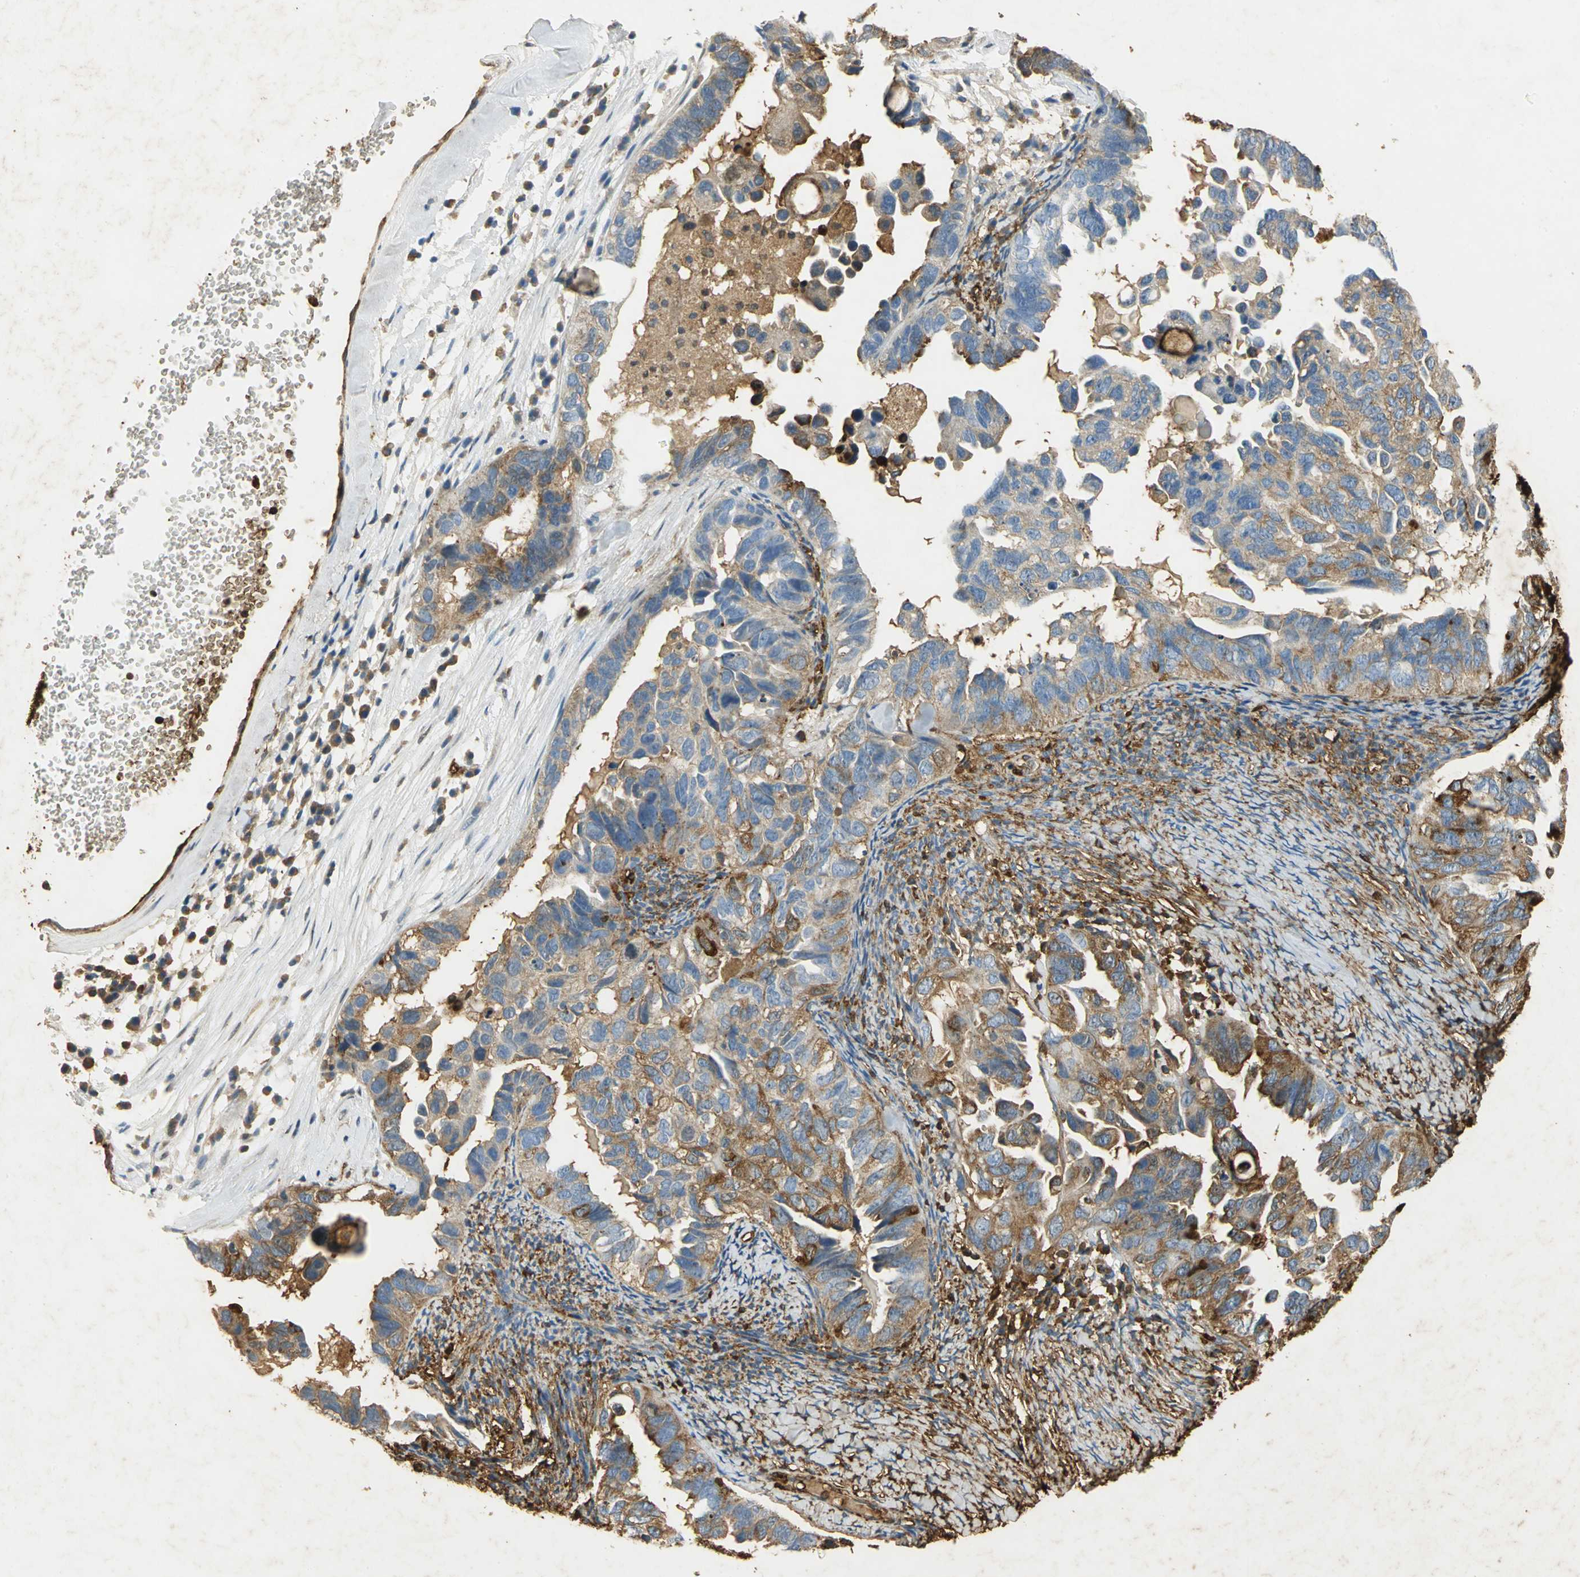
{"staining": {"intensity": "moderate", "quantity": ">75%", "location": "cytoplasmic/membranous"}, "tissue": "ovarian cancer", "cell_type": "Tumor cells", "image_type": "cancer", "snomed": [{"axis": "morphology", "description": "Cystadenocarcinoma, serous, NOS"}, {"axis": "topography", "description": "Ovary"}], "caption": "IHC of serous cystadenocarcinoma (ovarian) shows medium levels of moderate cytoplasmic/membranous expression in approximately >75% of tumor cells. (IHC, brightfield microscopy, high magnification).", "gene": "ANXA4", "patient": {"sex": "female", "age": 82}}